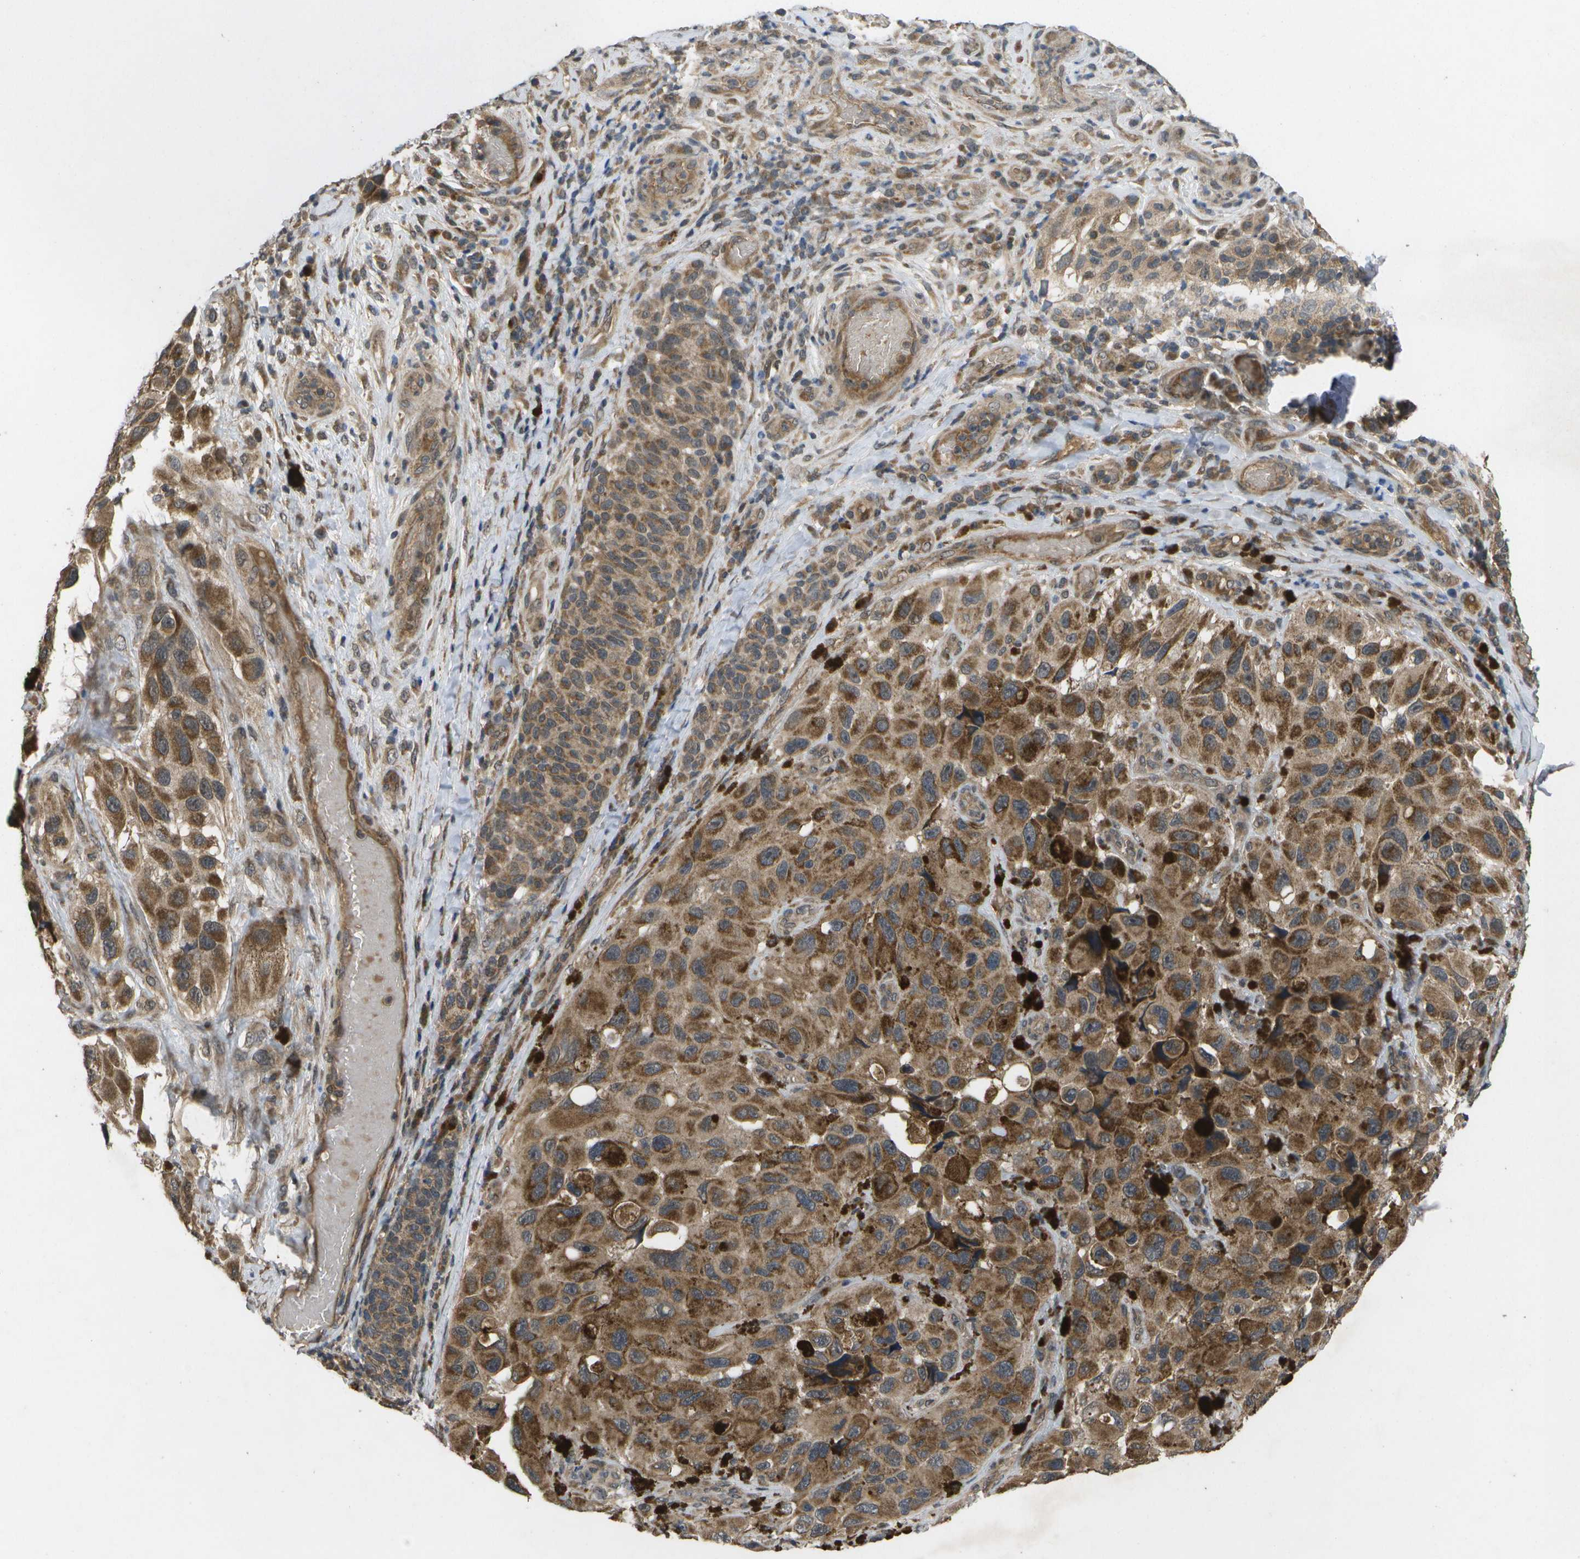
{"staining": {"intensity": "moderate", "quantity": ">75%", "location": "cytoplasmic/membranous"}, "tissue": "melanoma", "cell_type": "Tumor cells", "image_type": "cancer", "snomed": [{"axis": "morphology", "description": "Malignant melanoma, NOS"}, {"axis": "topography", "description": "Skin"}], "caption": "A histopathology image of melanoma stained for a protein demonstrates moderate cytoplasmic/membranous brown staining in tumor cells.", "gene": "ALAS1", "patient": {"sex": "female", "age": 73}}